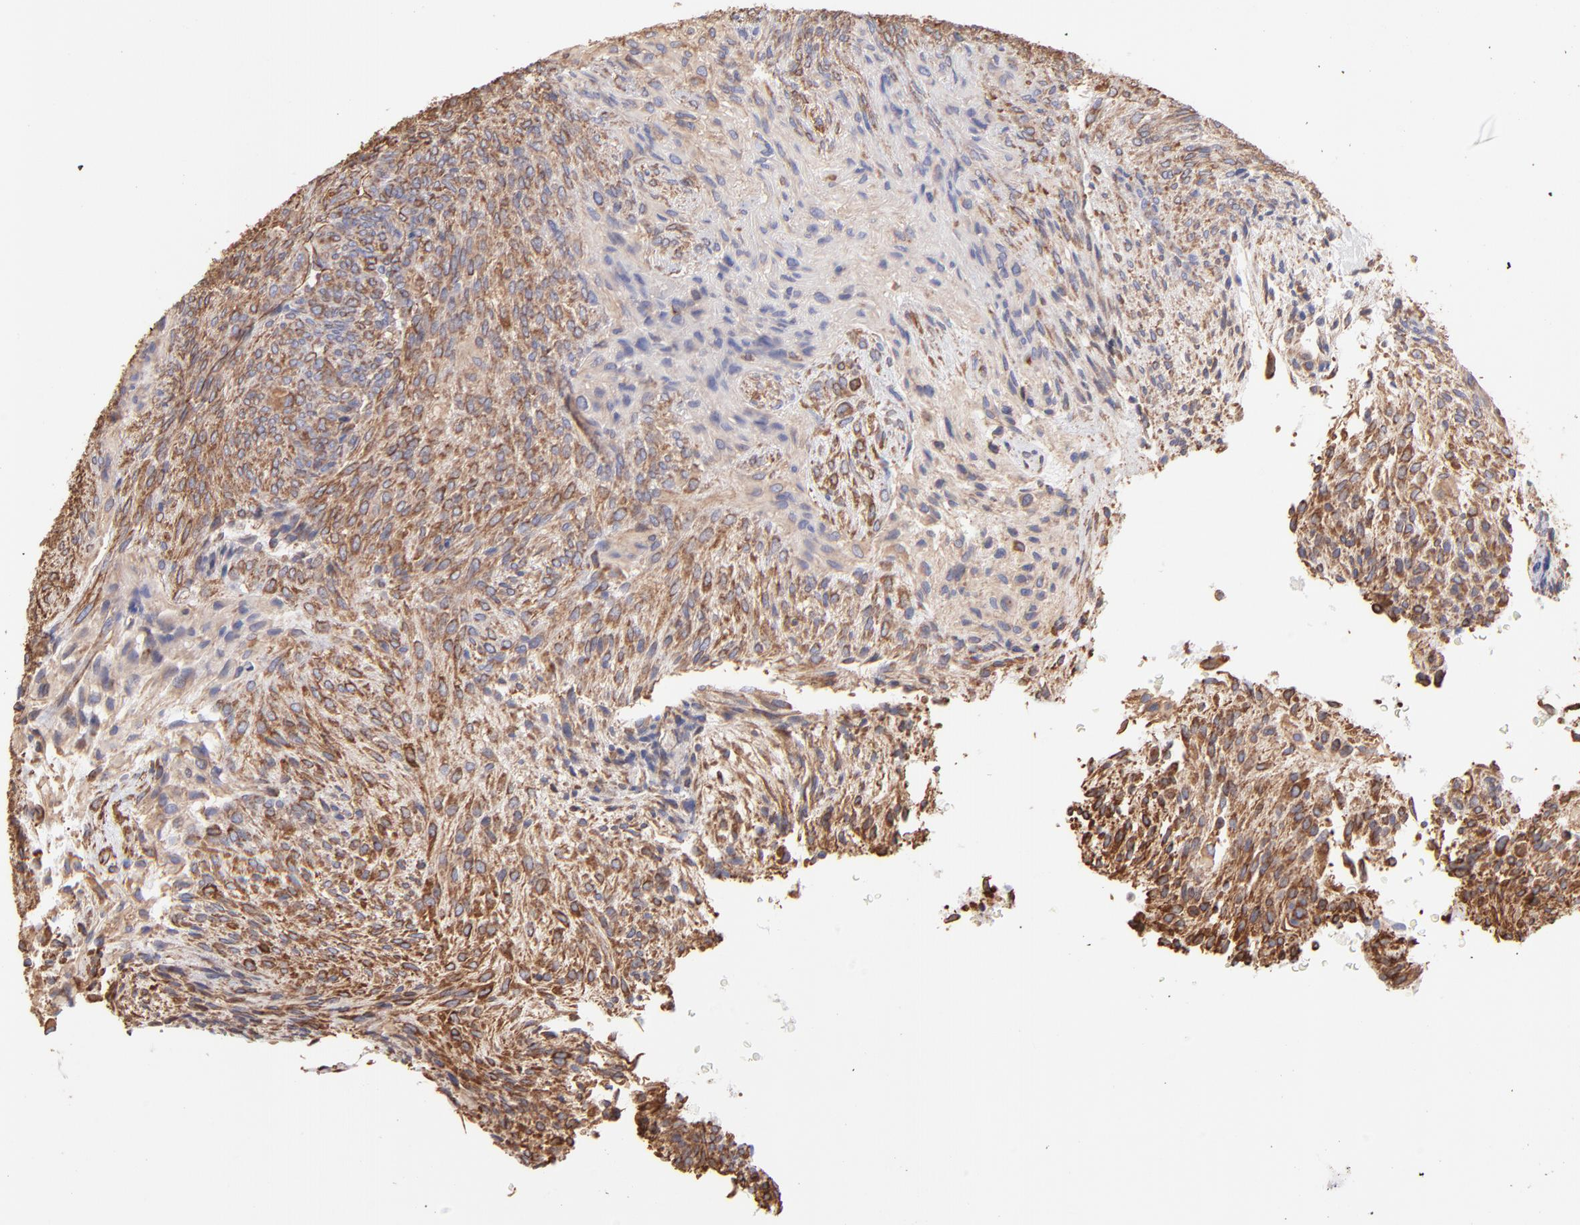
{"staining": {"intensity": "strong", "quantity": "25%-75%", "location": "cytoplasmic/membranous"}, "tissue": "glioma", "cell_type": "Tumor cells", "image_type": "cancer", "snomed": [{"axis": "morphology", "description": "Glioma, malignant, High grade"}, {"axis": "topography", "description": "Cerebral cortex"}], "caption": "Human glioma stained with a protein marker demonstrates strong staining in tumor cells.", "gene": "PLEC", "patient": {"sex": "female", "age": 55}}